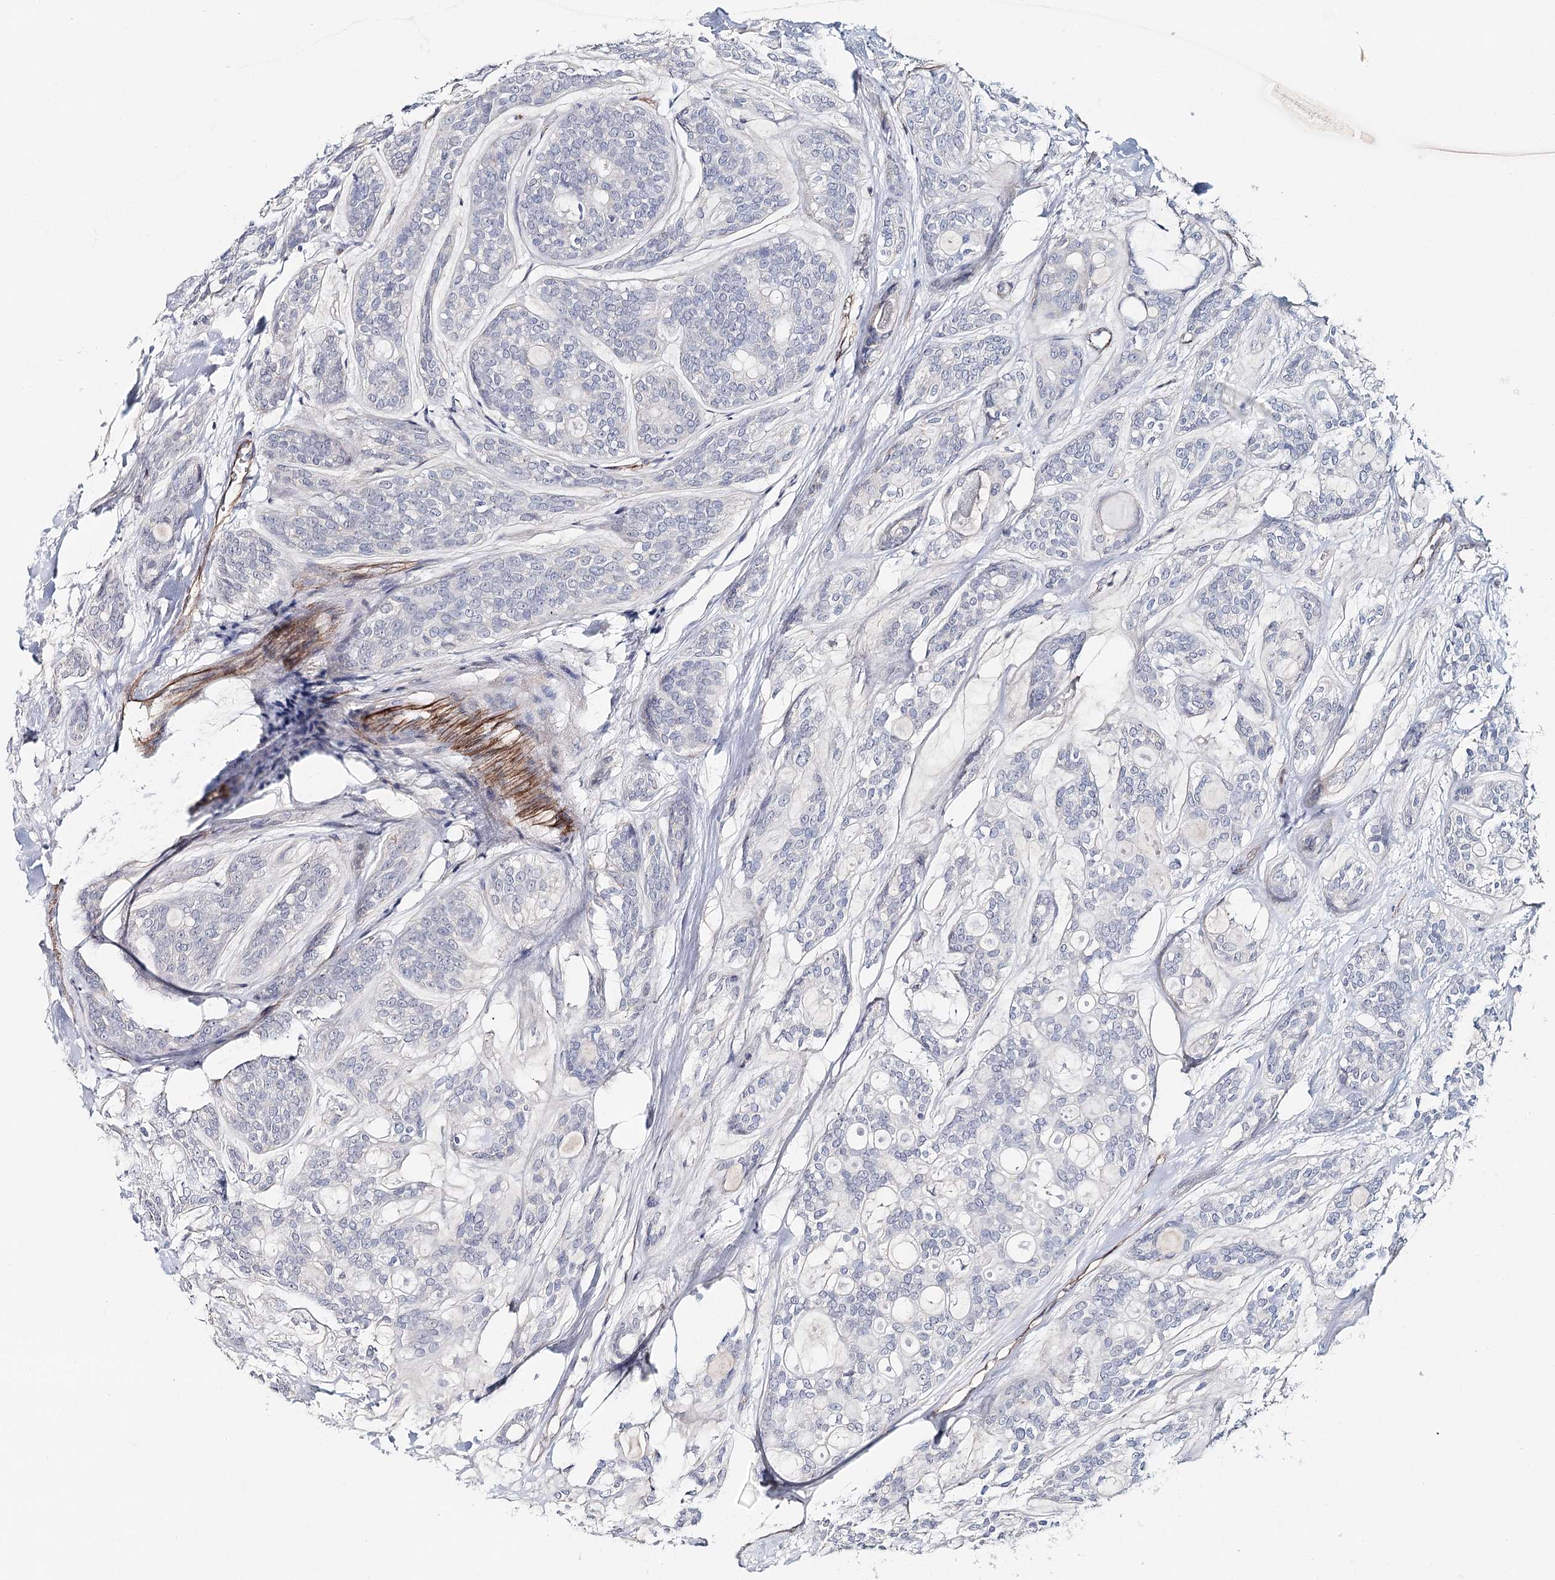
{"staining": {"intensity": "negative", "quantity": "none", "location": "none"}, "tissue": "head and neck cancer", "cell_type": "Tumor cells", "image_type": "cancer", "snomed": [{"axis": "morphology", "description": "Adenocarcinoma, NOS"}, {"axis": "topography", "description": "Head-Neck"}], "caption": "Head and neck cancer (adenocarcinoma) stained for a protein using immunohistochemistry demonstrates no staining tumor cells.", "gene": "SYNPO", "patient": {"sex": "male", "age": 66}}